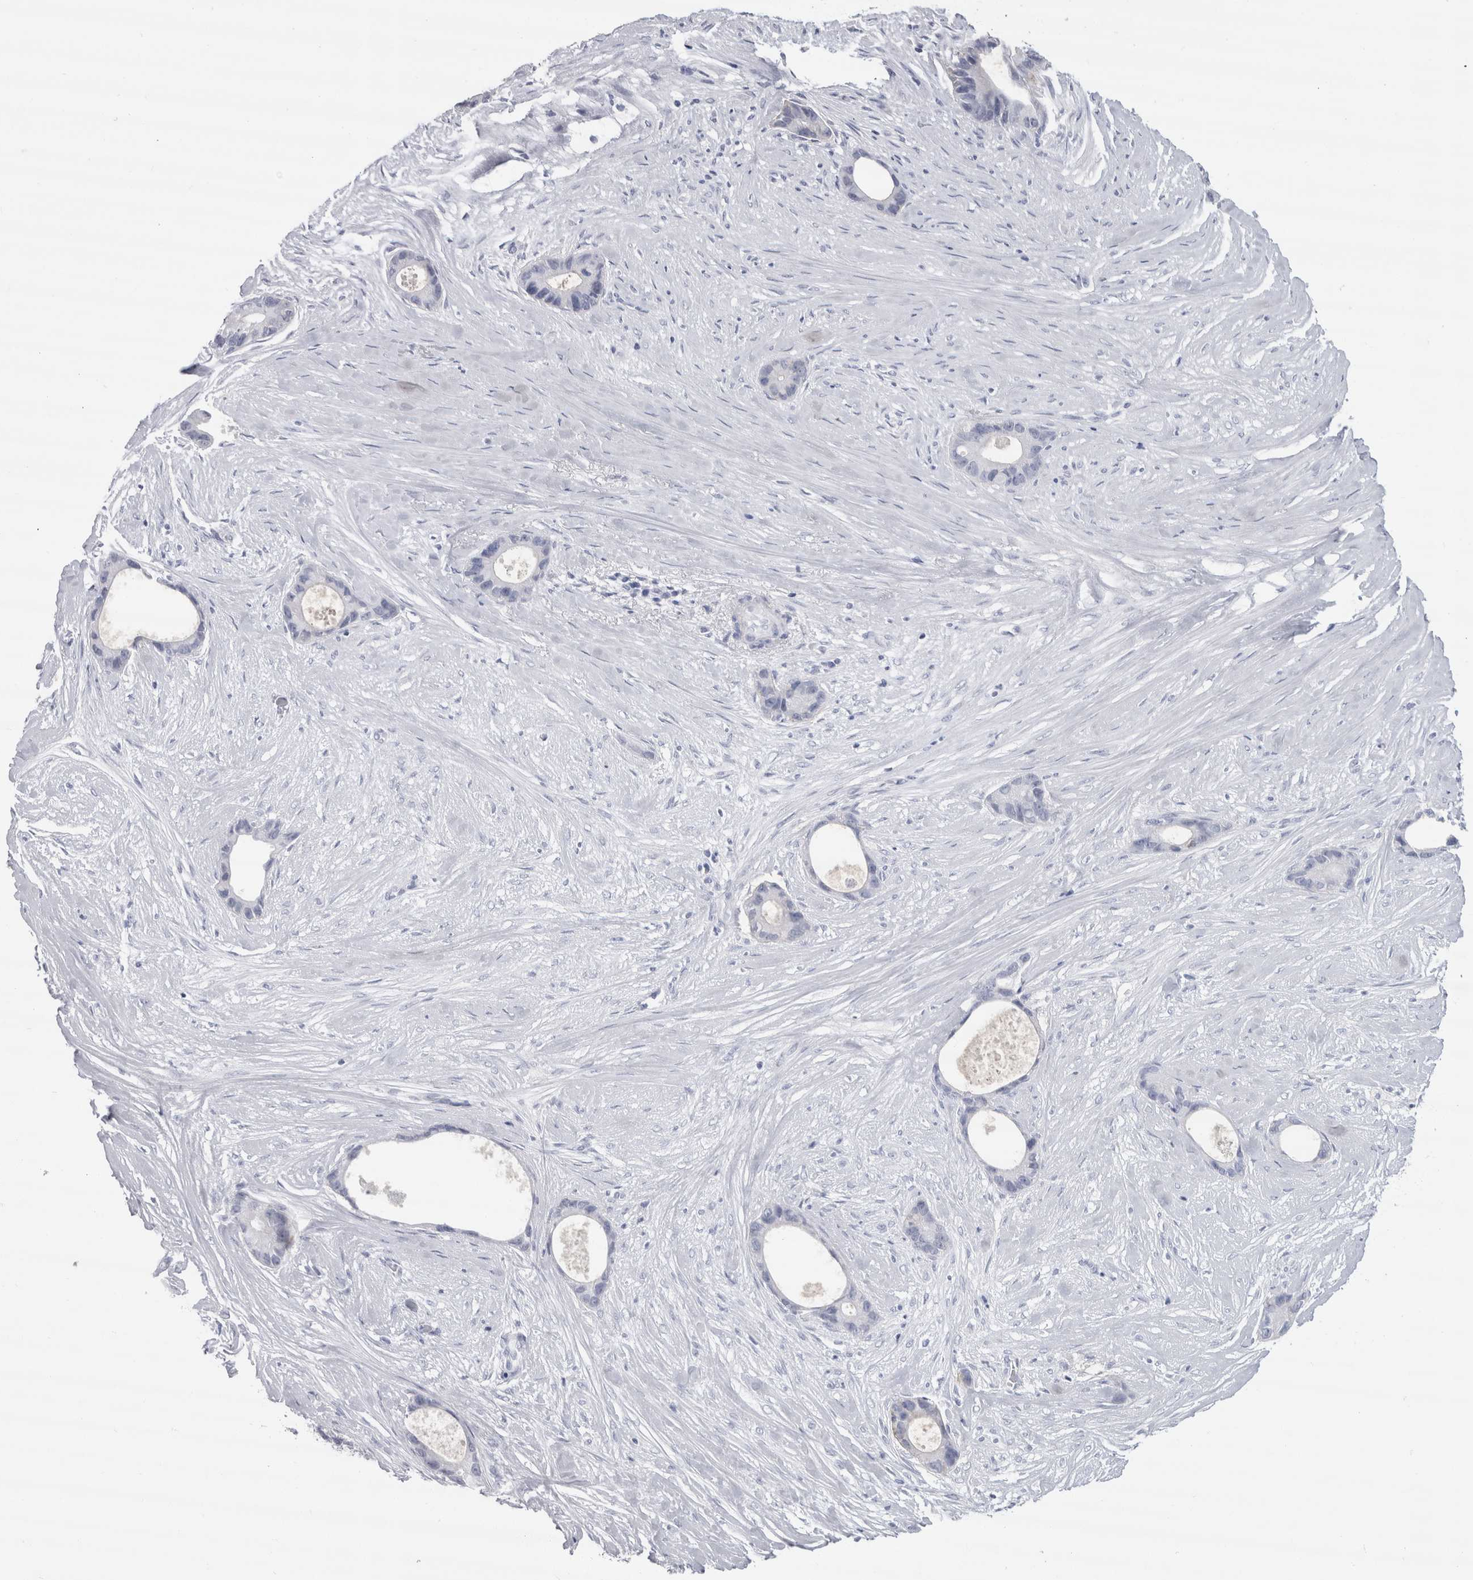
{"staining": {"intensity": "negative", "quantity": "none", "location": "none"}, "tissue": "liver cancer", "cell_type": "Tumor cells", "image_type": "cancer", "snomed": [{"axis": "morphology", "description": "Cholangiocarcinoma"}, {"axis": "topography", "description": "Liver"}], "caption": "This is an IHC photomicrograph of liver cholangiocarcinoma. There is no staining in tumor cells.", "gene": "CDH17", "patient": {"sex": "female", "age": 55}}